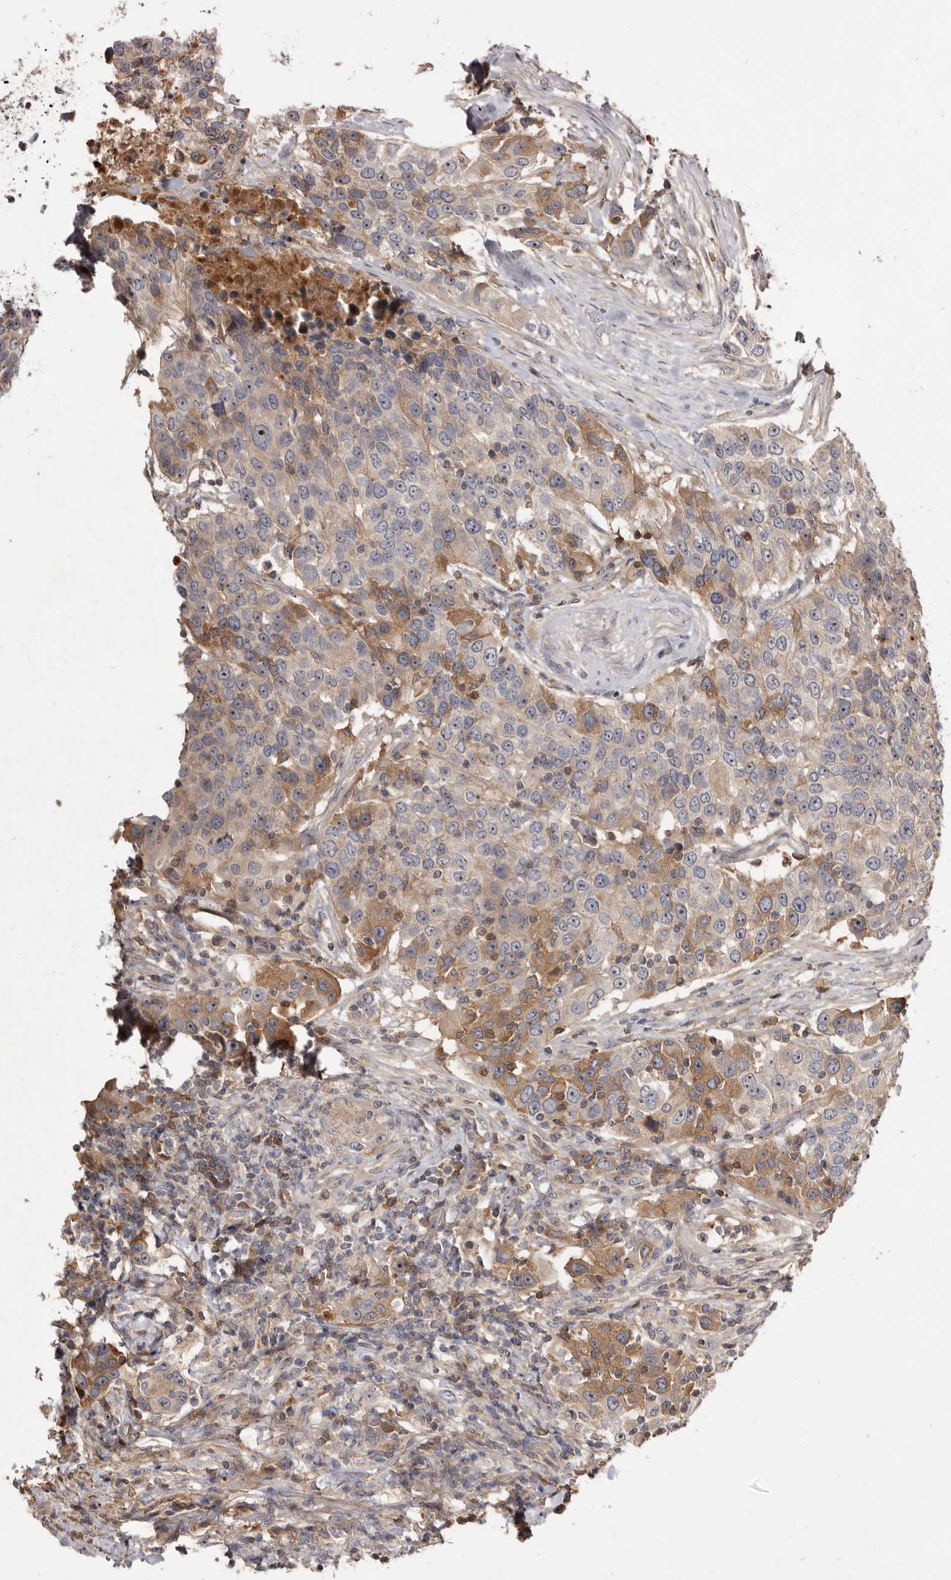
{"staining": {"intensity": "moderate", "quantity": "25%-75%", "location": "cytoplasmic/membranous"}, "tissue": "urothelial cancer", "cell_type": "Tumor cells", "image_type": "cancer", "snomed": [{"axis": "morphology", "description": "Urothelial carcinoma, High grade"}, {"axis": "topography", "description": "Urinary bladder"}], "caption": "Moderate cytoplasmic/membranous protein expression is appreciated in about 25%-75% of tumor cells in urothelial carcinoma (high-grade). The staining was performed using DAB to visualize the protein expression in brown, while the nuclei were stained in blue with hematoxylin (Magnification: 20x).", "gene": "TTC39A", "patient": {"sex": "female", "age": 80}}